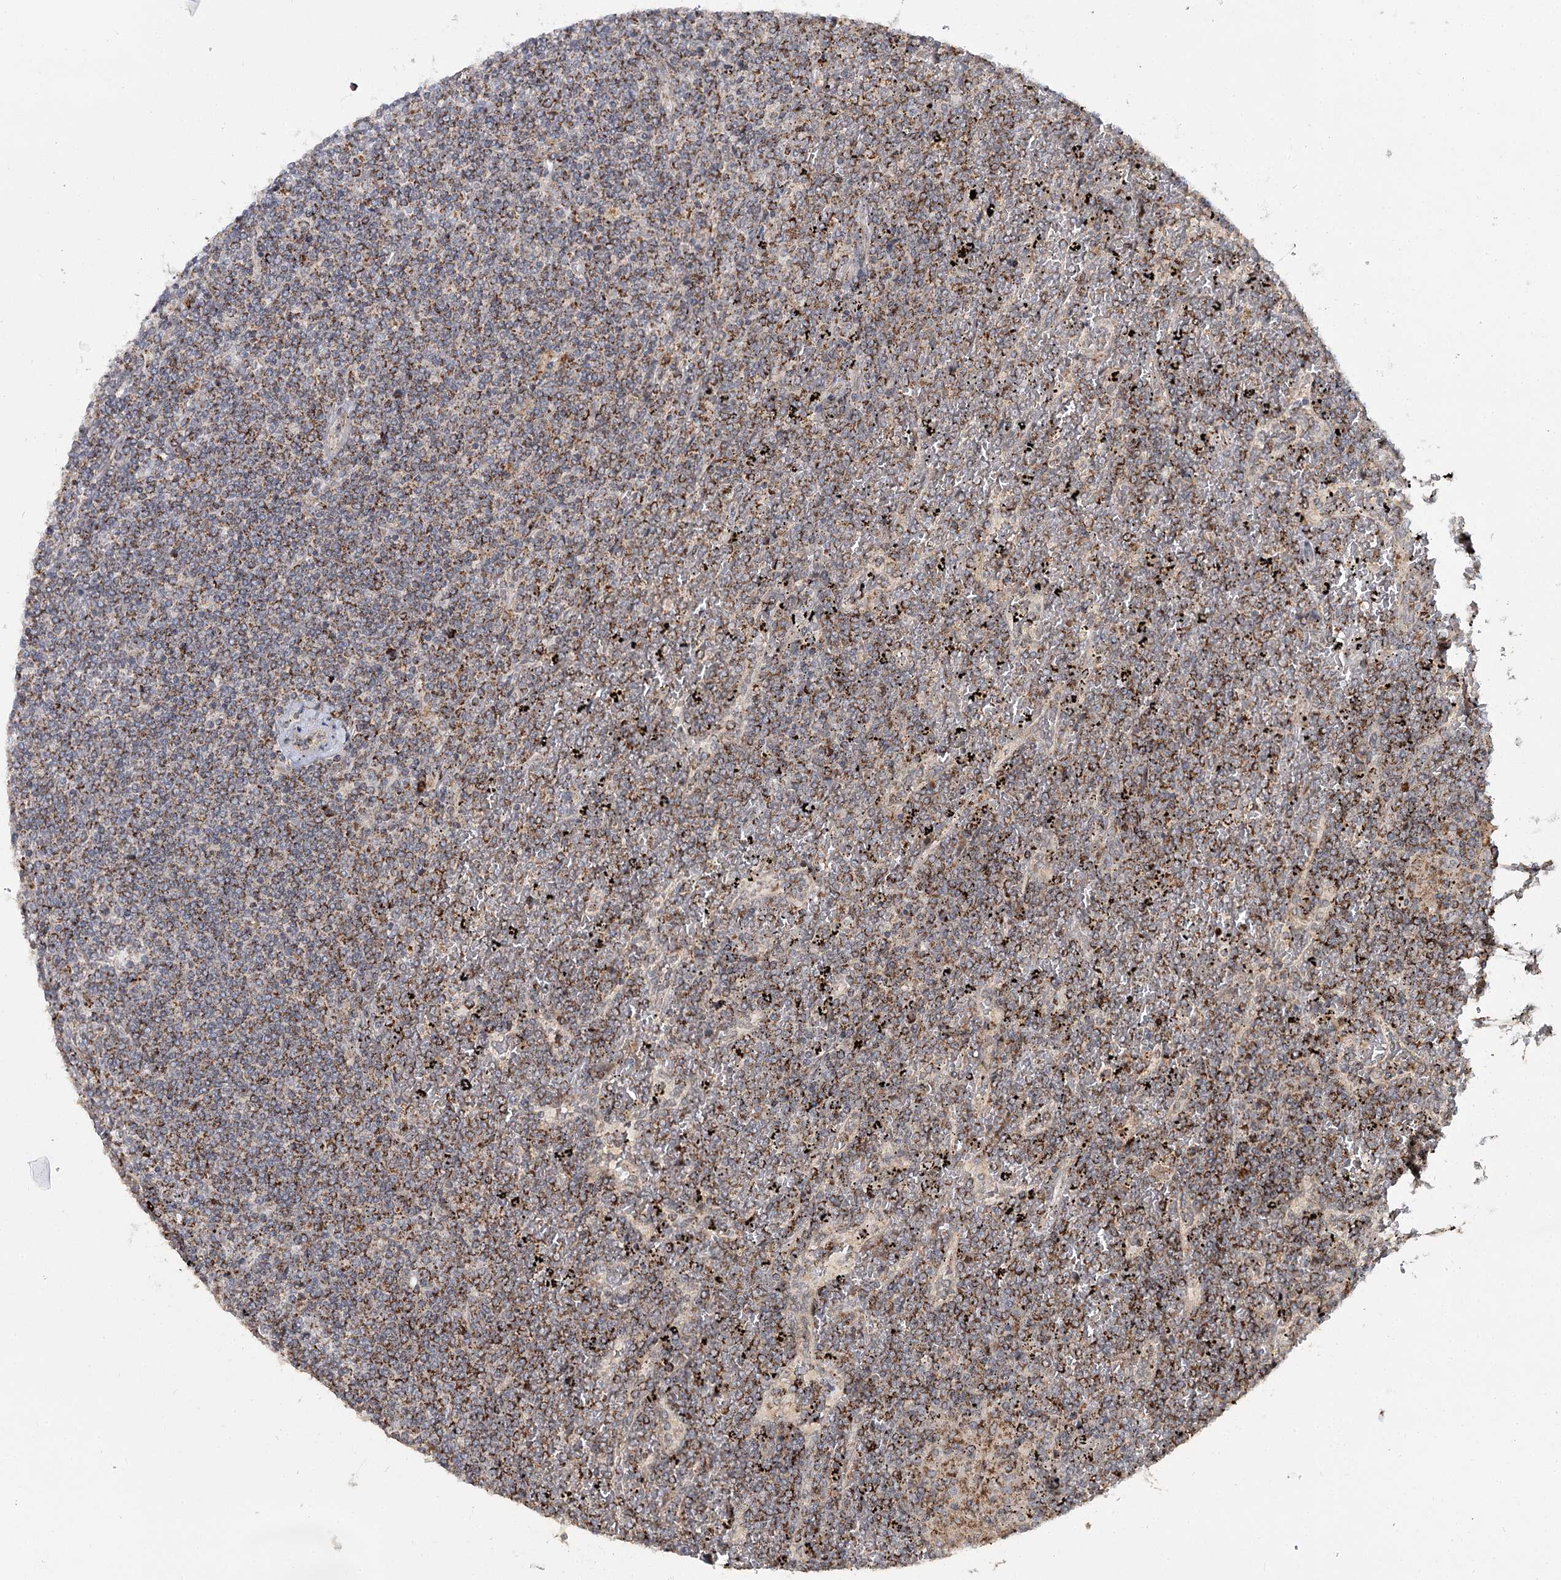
{"staining": {"intensity": "moderate", "quantity": "25%-75%", "location": "cytoplasmic/membranous"}, "tissue": "lymphoma", "cell_type": "Tumor cells", "image_type": "cancer", "snomed": [{"axis": "morphology", "description": "Malignant lymphoma, non-Hodgkin's type, Low grade"}, {"axis": "topography", "description": "Spleen"}], "caption": "Tumor cells show medium levels of moderate cytoplasmic/membranous expression in about 25%-75% of cells in human malignant lymphoma, non-Hodgkin's type (low-grade).", "gene": "ZNRF3", "patient": {"sex": "female", "age": 19}}